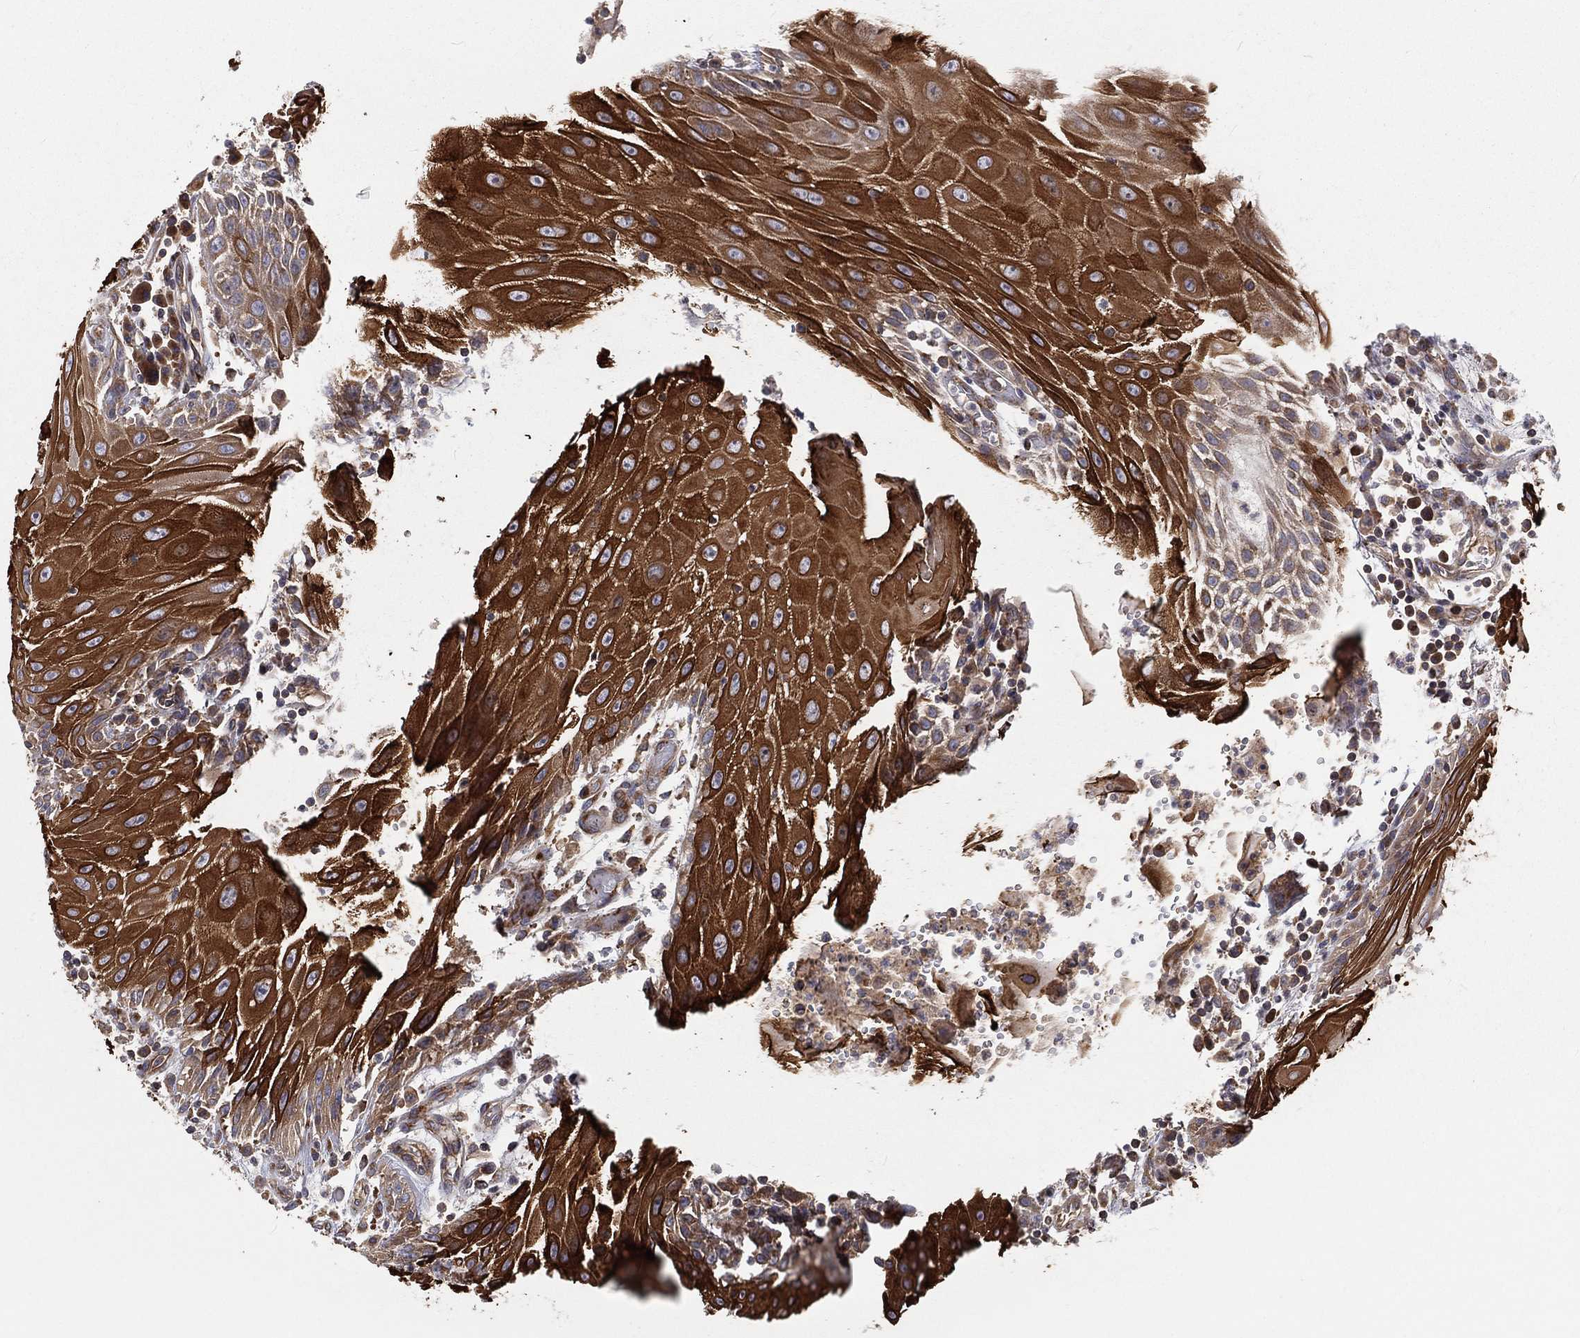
{"staining": {"intensity": "strong", "quantity": ">75%", "location": "cytoplasmic/membranous"}, "tissue": "head and neck cancer", "cell_type": "Tumor cells", "image_type": "cancer", "snomed": [{"axis": "morphology", "description": "Squamous cell carcinoma, NOS"}, {"axis": "topography", "description": "Oral tissue"}, {"axis": "topography", "description": "Head-Neck"}], "caption": "The photomicrograph reveals immunohistochemical staining of head and neck cancer. There is strong cytoplasmic/membranous positivity is appreciated in approximately >75% of tumor cells. (DAB IHC, brown staining for protein, blue staining for nuclei).", "gene": "EIF2B5", "patient": {"sex": "male", "age": 58}}